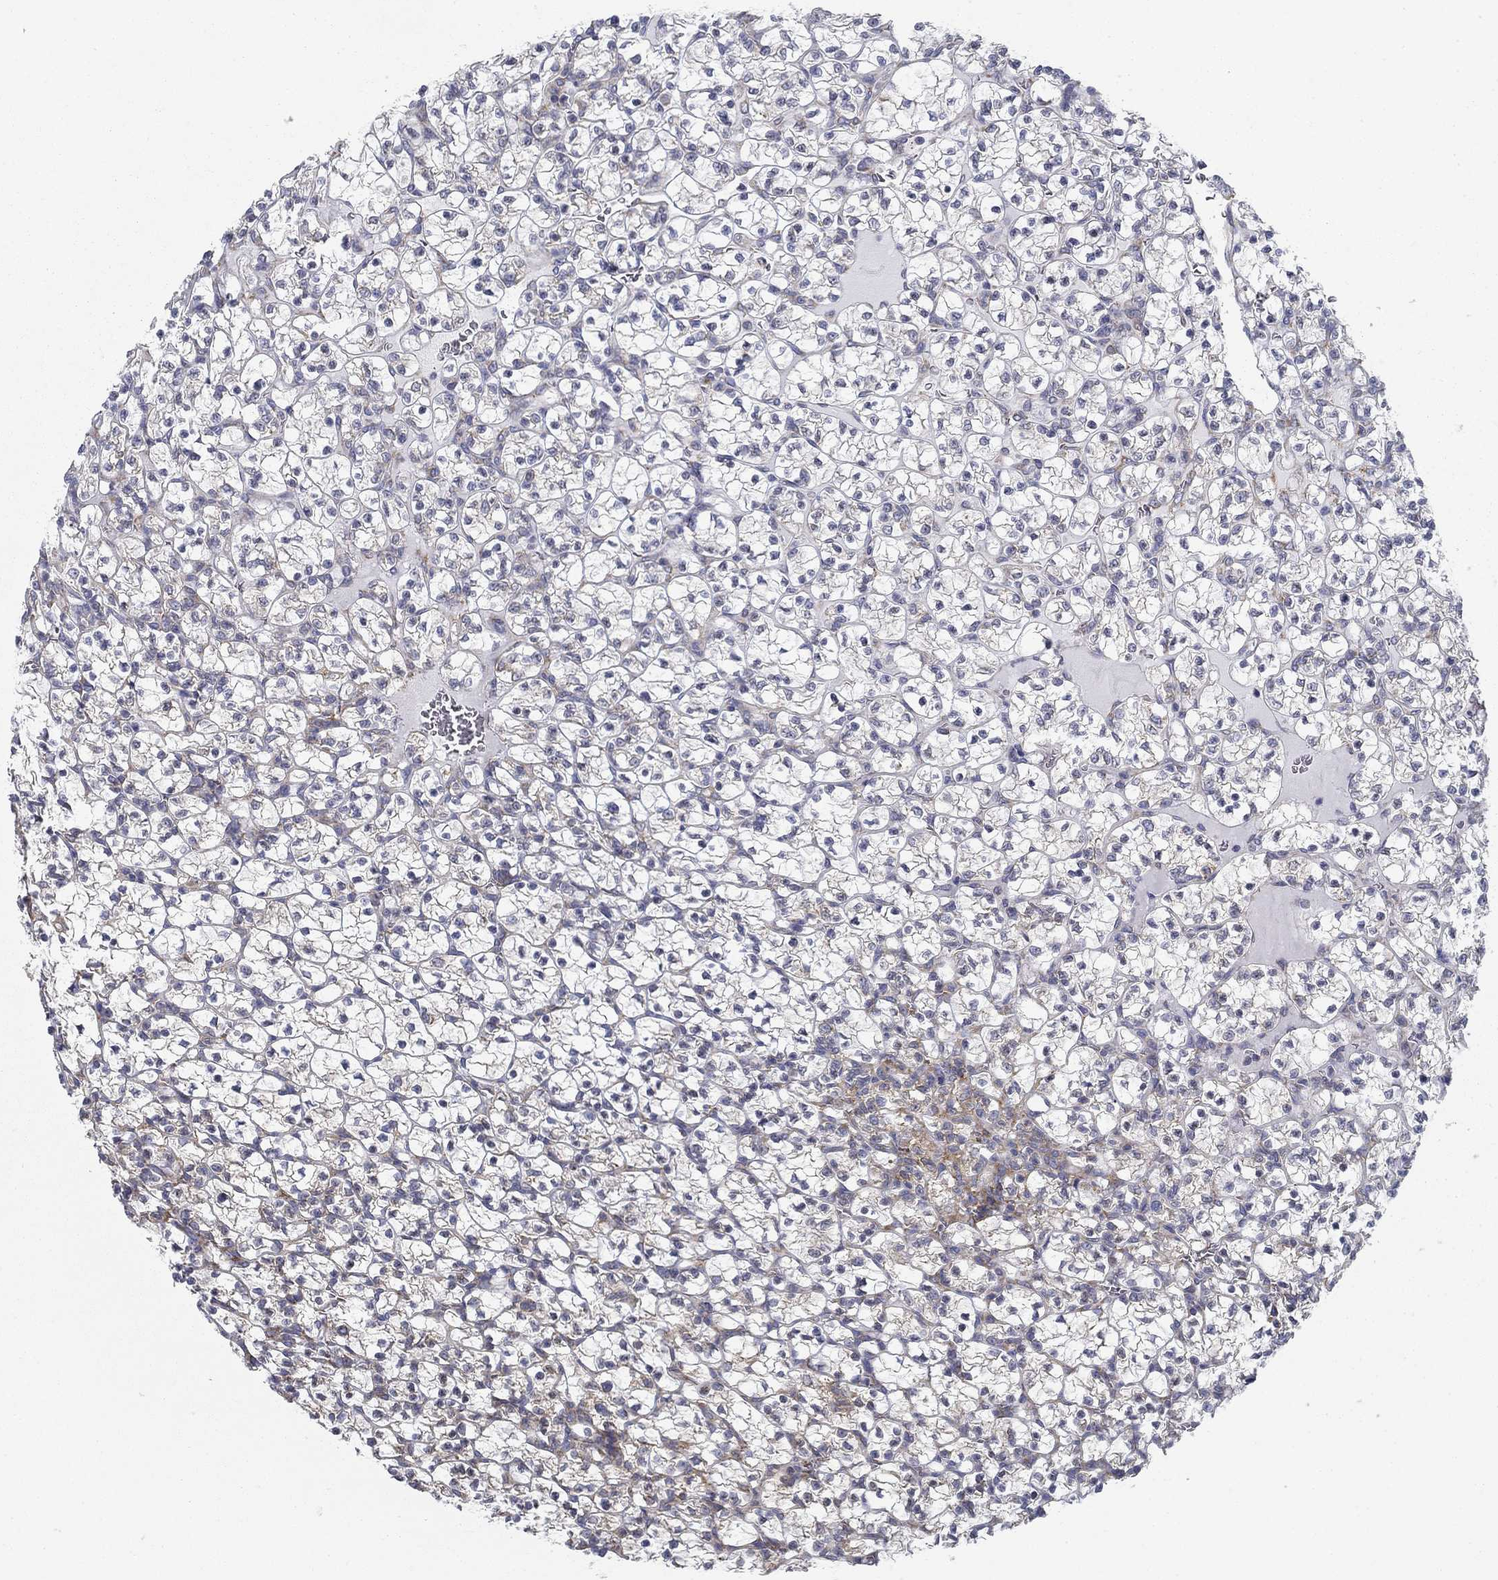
{"staining": {"intensity": "negative", "quantity": "none", "location": "none"}, "tissue": "renal cancer", "cell_type": "Tumor cells", "image_type": "cancer", "snomed": [{"axis": "morphology", "description": "Adenocarcinoma, NOS"}, {"axis": "topography", "description": "Kidney"}], "caption": "Photomicrograph shows no significant protein staining in tumor cells of renal cancer. (Brightfield microscopy of DAB immunohistochemistry (IHC) at high magnification).", "gene": "FXR1", "patient": {"sex": "female", "age": 89}}